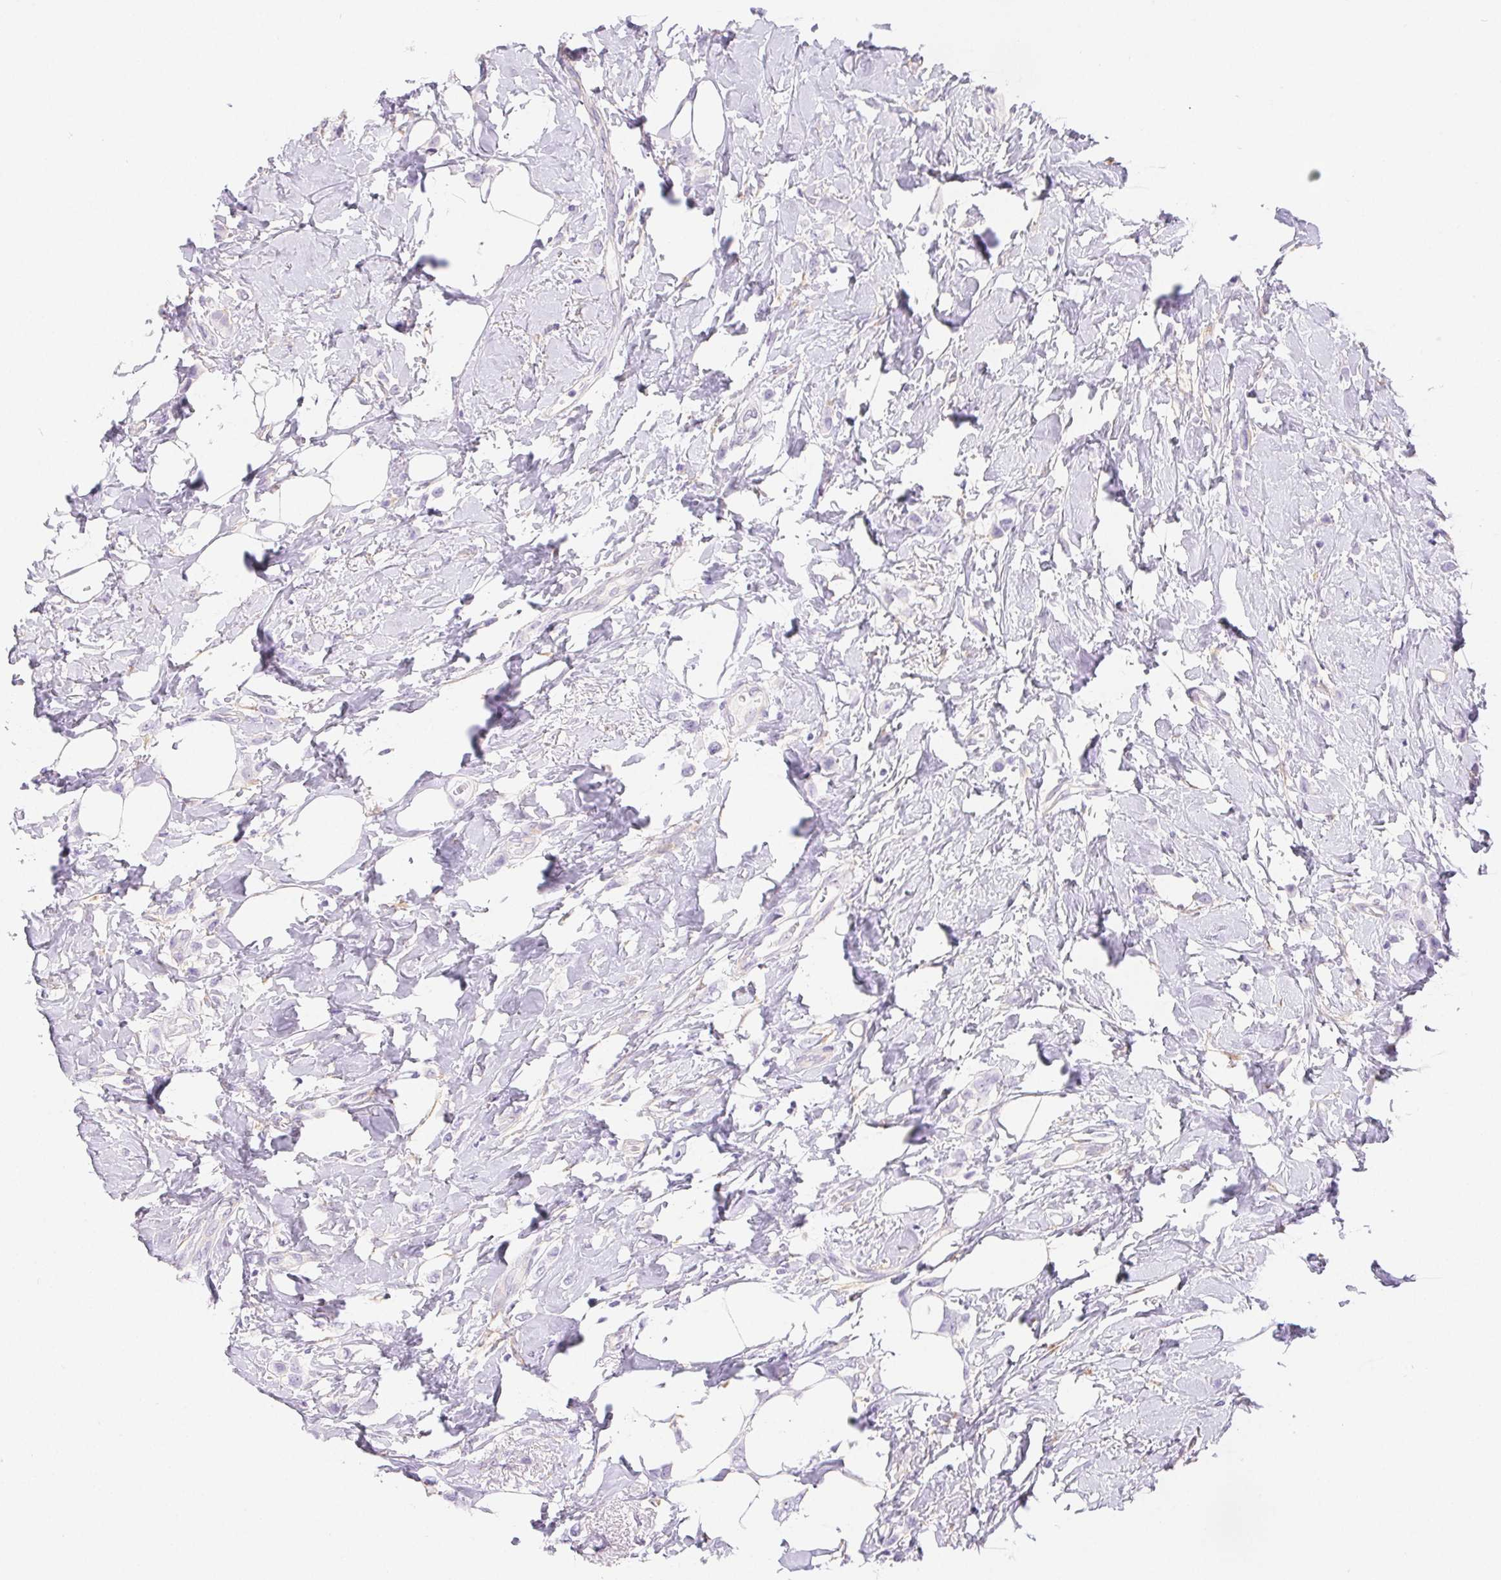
{"staining": {"intensity": "negative", "quantity": "none", "location": "none"}, "tissue": "breast cancer", "cell_type": "Tumor cells", "image_type": "cancer", "snomed": [{"axis": "morphology", "description": "Lobular carcinoma"}, {"axis": "topography", "description": "Breast"}], "caption": "A histopathology image of human breast lobular carcinoma is negative for staining in tumor cells. (DAB IHC with hematoxylin counter stain).", "gene": "PNLIP", "patient": {"sex": "female", "age": 66}}